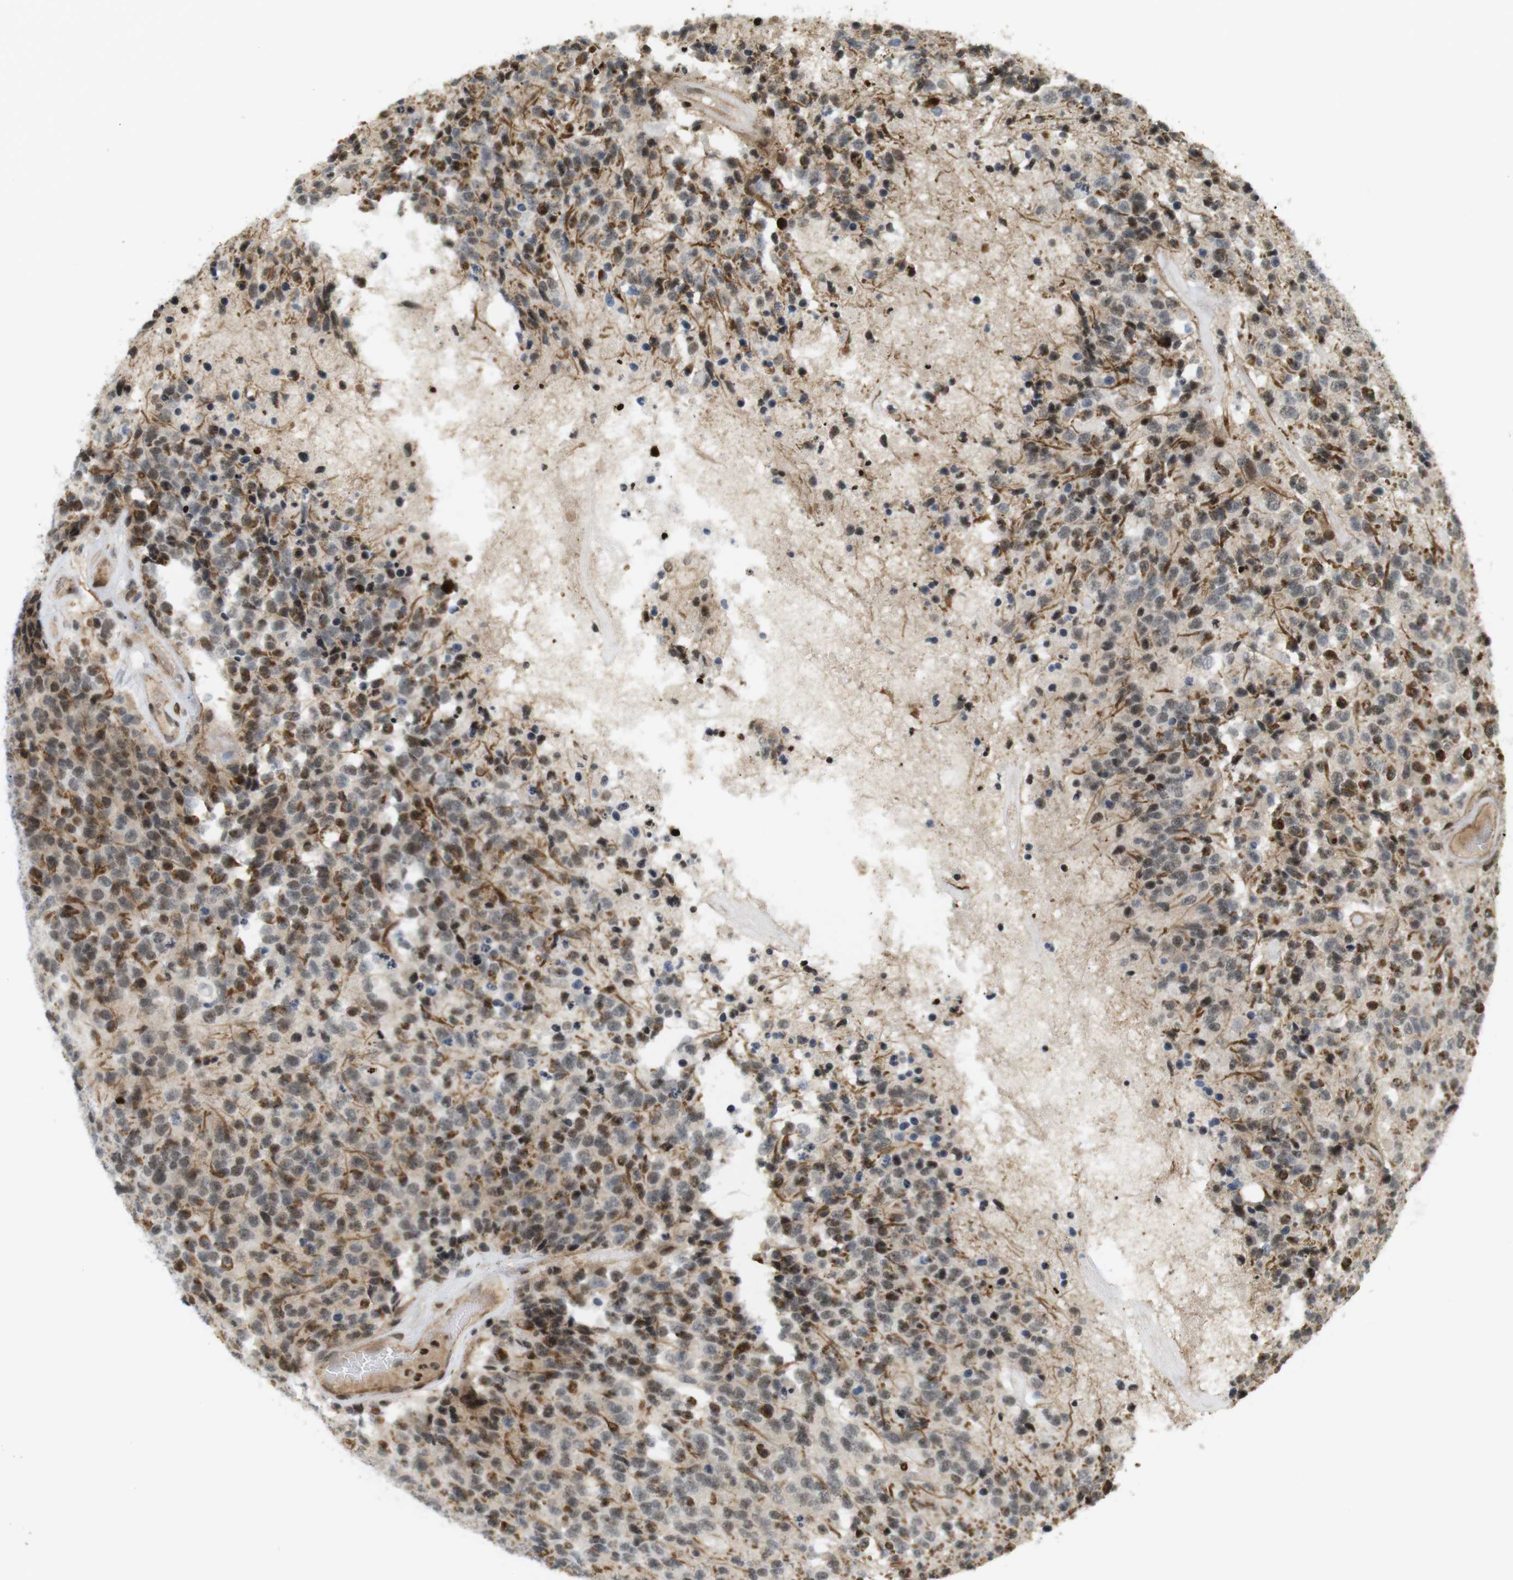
{"staining": {"intensity": "moderate", "quantity": "25%-75%", "location": "nuclear"}, "tissue": "glioma", "cell_type": "Tumor cells", "image_type": "cancer", "snomed": [{"axis": "morphology", "description": "Glioma, malignant, High grade"}, {"axis": "topography", "description": "pancreas cauda"}], "caption": "Approximately 25%-75% of tumor cells in glioma reveal moderate nuclear protein staining as visualized by brown immunohistochemical staining.", "gene": "SP2", "patient": {"sex": "male", "age": 60}}